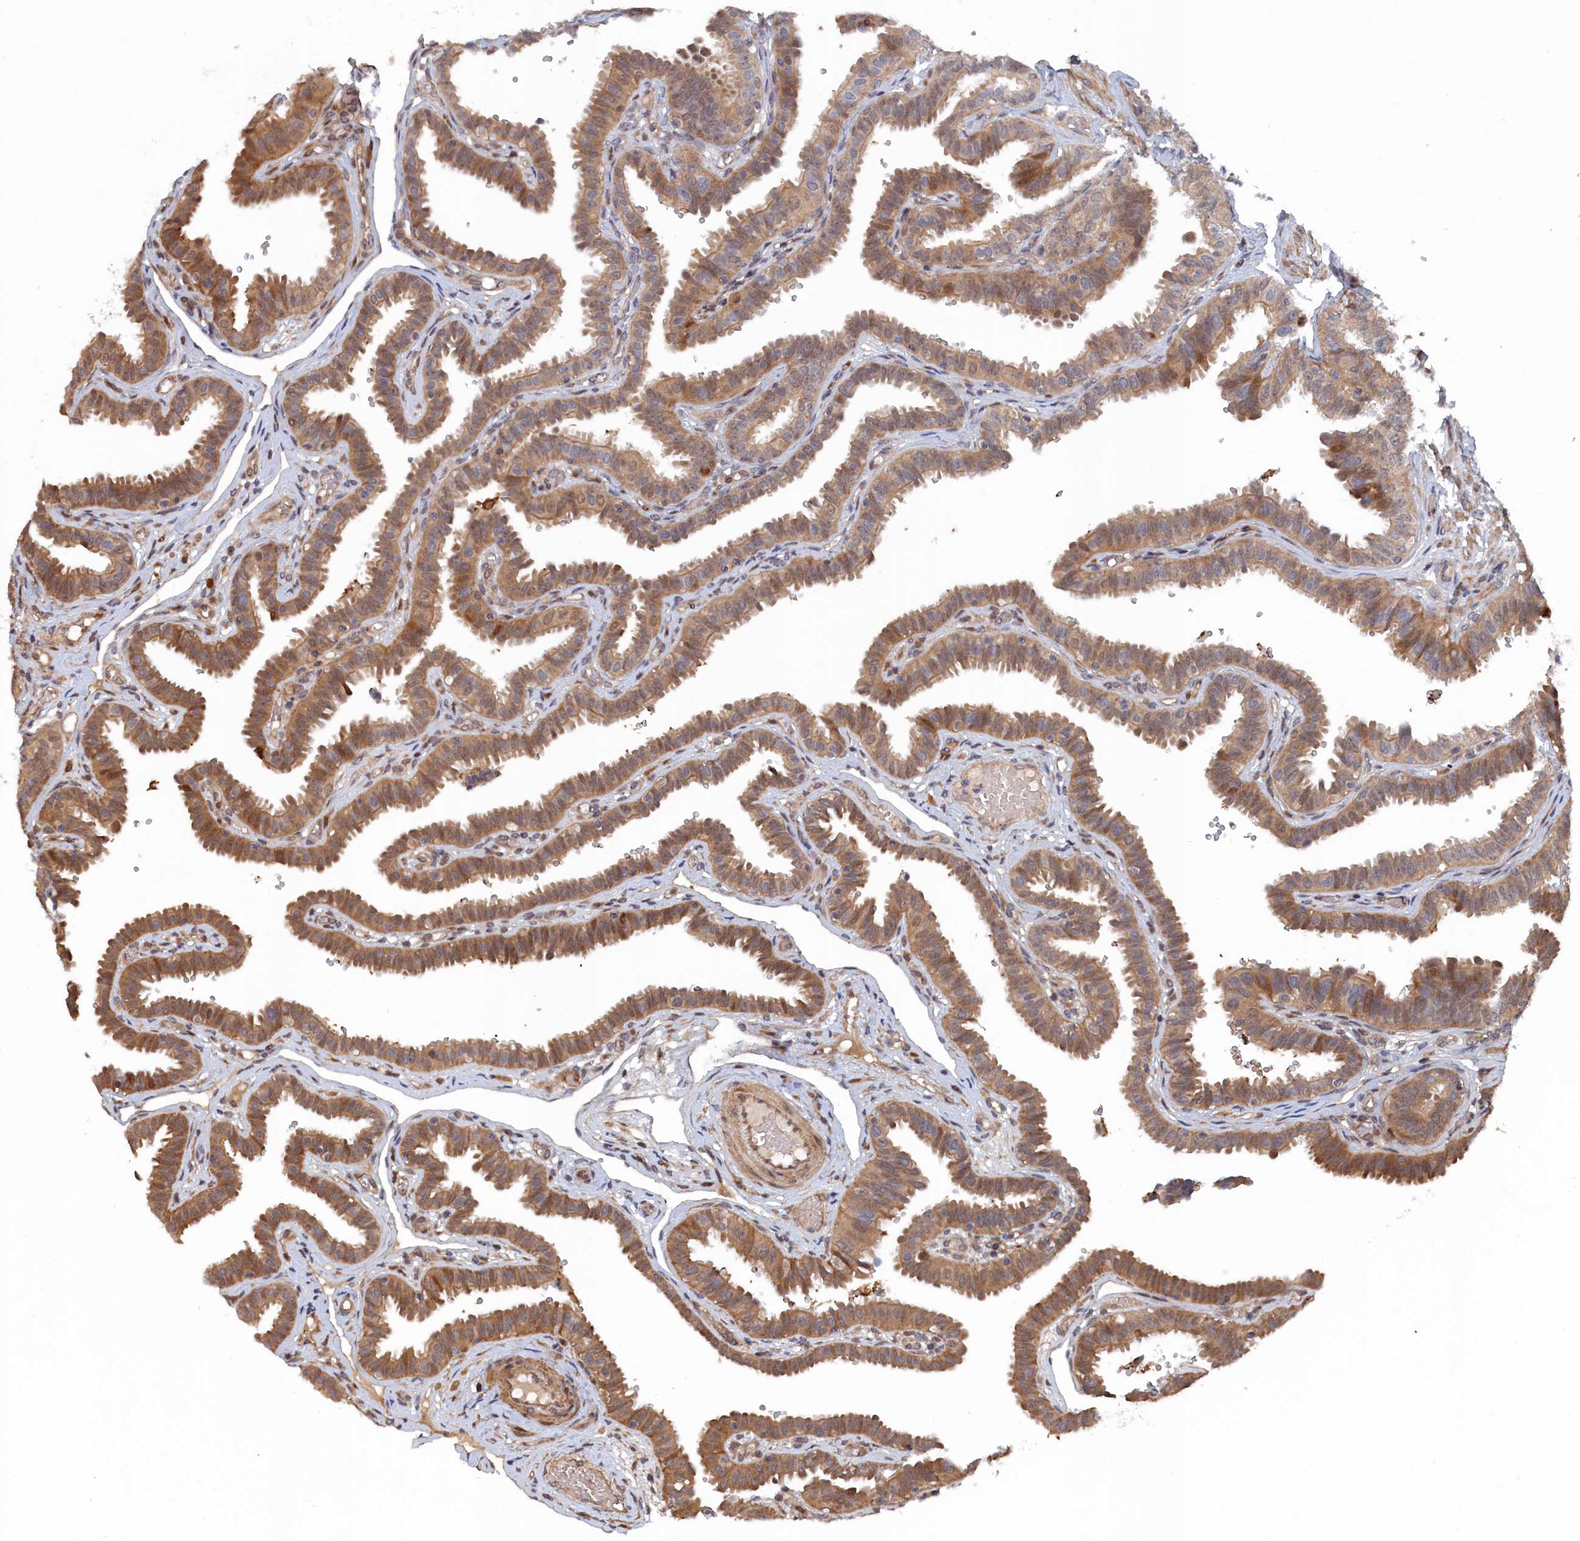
{"staining": {"intensity": "moderate", "quantity": ">75%", "location": "cytoplasmic/membranous,nuclear"}, "tissue": "fallopian tube", "cell_type": "Glandular cells", "image_type": "normal", "snomed": [{"axis": "morphology", "description": "Normal tissue, NOS"}, {"axis": "topography", "description": "Fallopian tube"}], "caption": "Brown immunohistochemical staining in benign human fallopian tube demonstrates moderate cytoplasmic/membranous,nuclear expression in approximately >75% of glandular cells. Immunohistochemistry (ihc) stains the protein of interest in brown and the nuclei are stained blue.", "gene": "ELOVL6", "patient": {"sex": "female", "age": 37}}